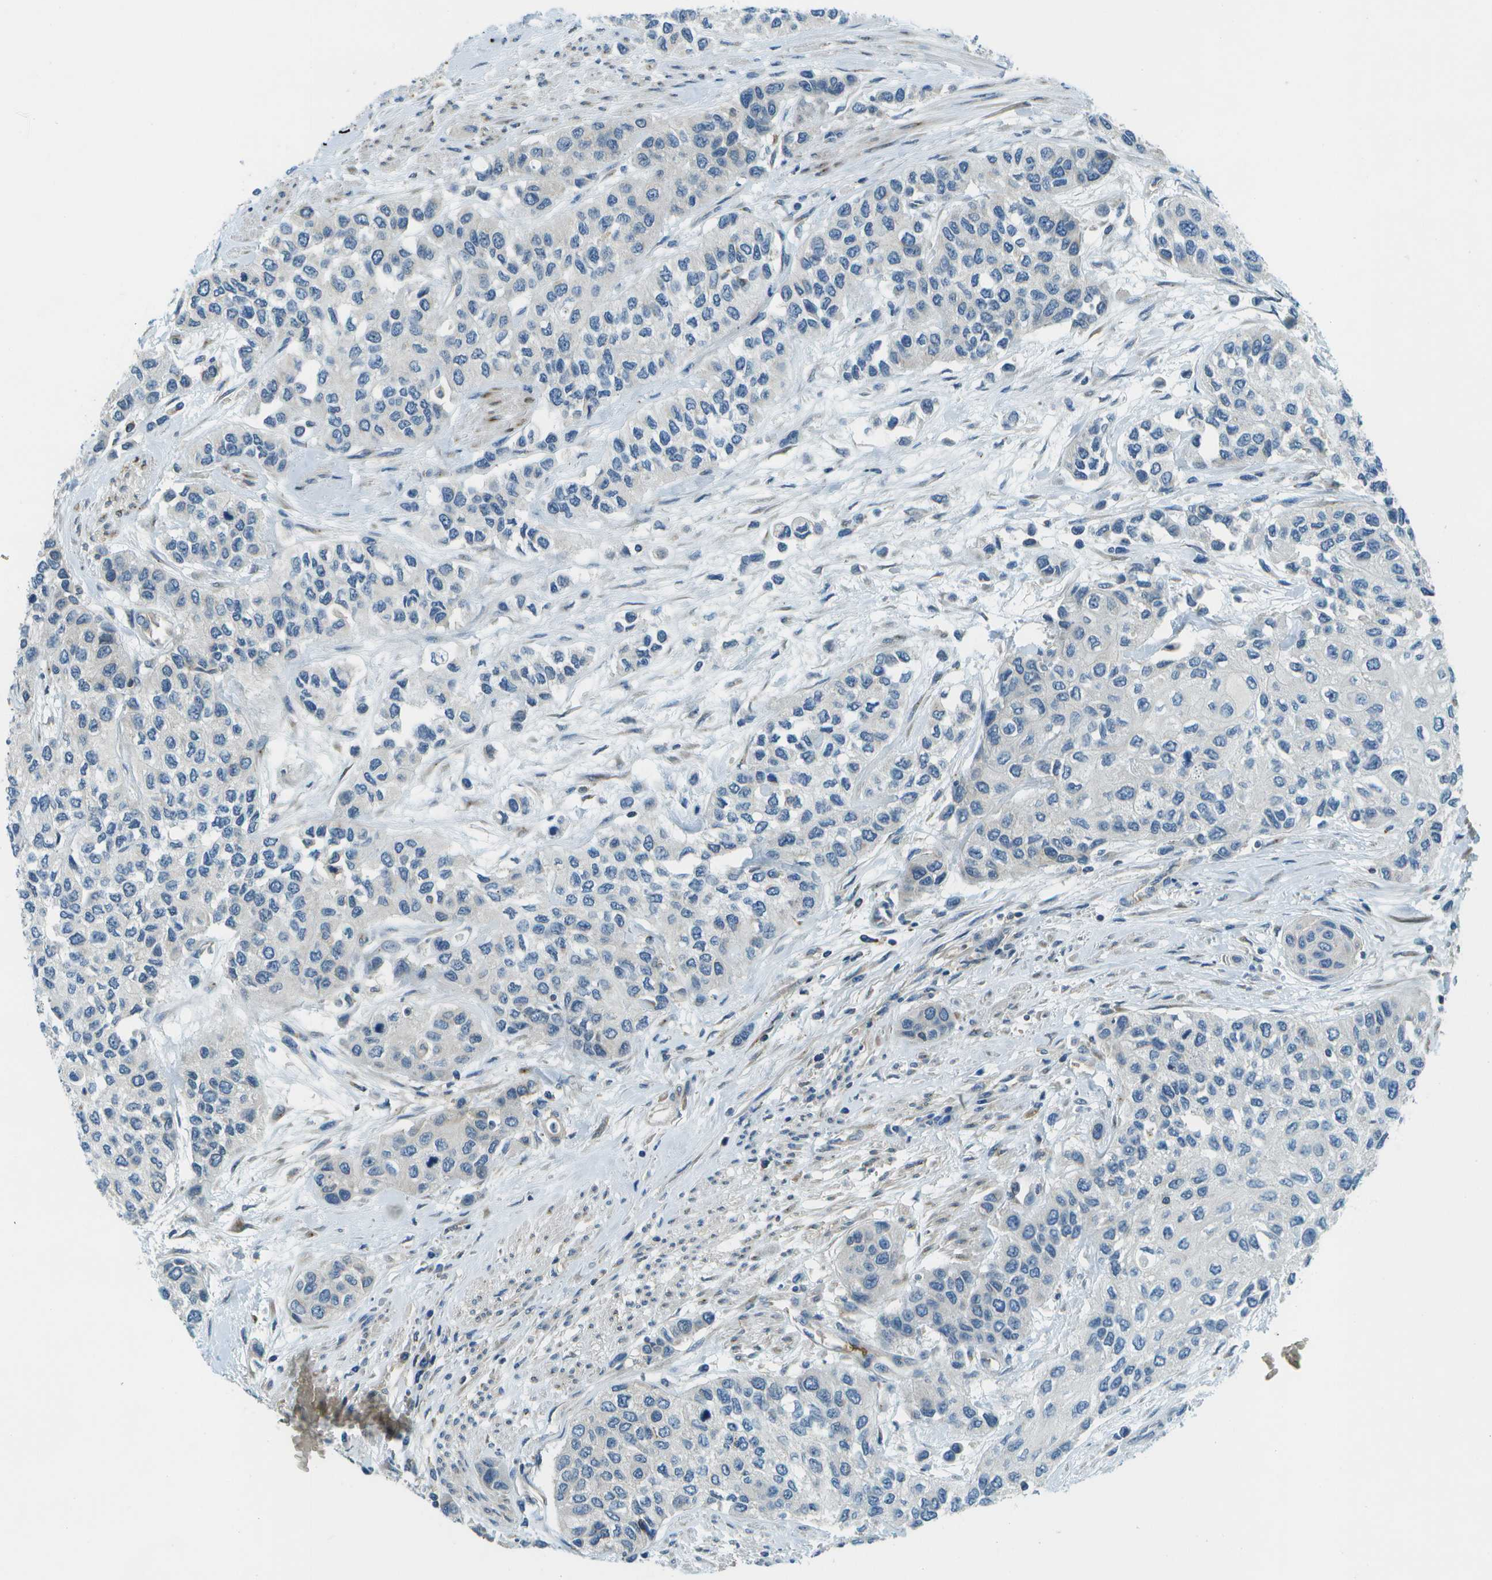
{"staining": {"intensity": "negative", "quantity": "none", "location": "none"}, "tissue": "urothelial cancer", "cell_type": "Tumor cells", "image_type": "cancer", "snomed": [{"axis": "morphology", "description": "Urothelial carcinoma, High grade"}, {"axis": "topography", "description": "Urinary bladder"}], "caption": "Tumor cells are negative for protein expression in human high-grade urothelial carcinoma.", "gene": "CTIF", "patient": {"sex": "female", "age": 56}}